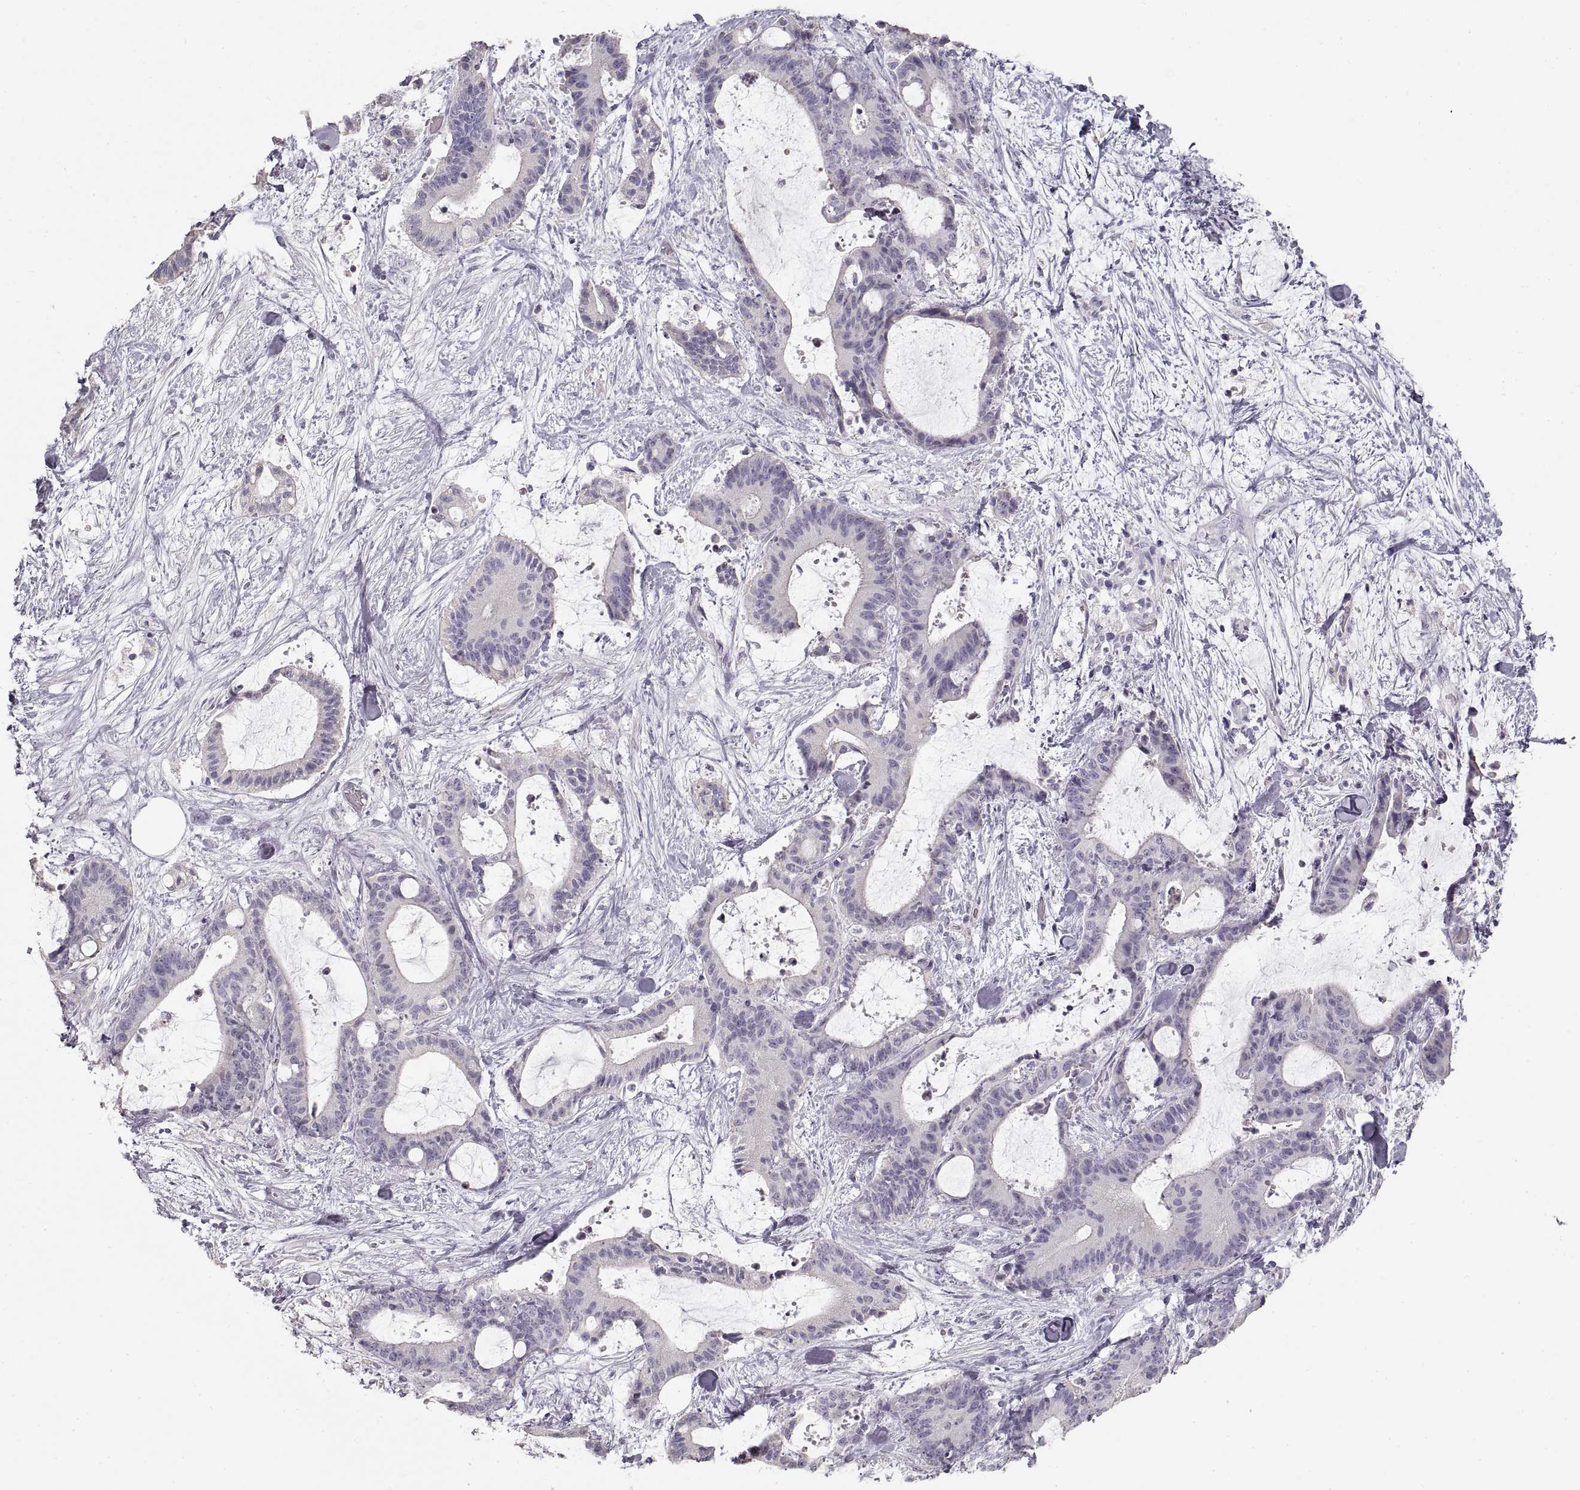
{"staining": {"intensity": "negative", "quantity": "none", "location": "none"}, "tissue": "liver cancer", "cell_type": "Tumor cells", "image_type": "cancer", "snomed": [{"axis": "morphology", "description": "Cholangiocarcinoma"}, {"axis": "topography", "description": "Liver"}], "caption": "There is no significant positivity in tumor cells of cholangiocarcinoma (liver). Nuclei are stained in blue.", "gene": "ZP3", "patient": {"sex": "female", "age": 73}}